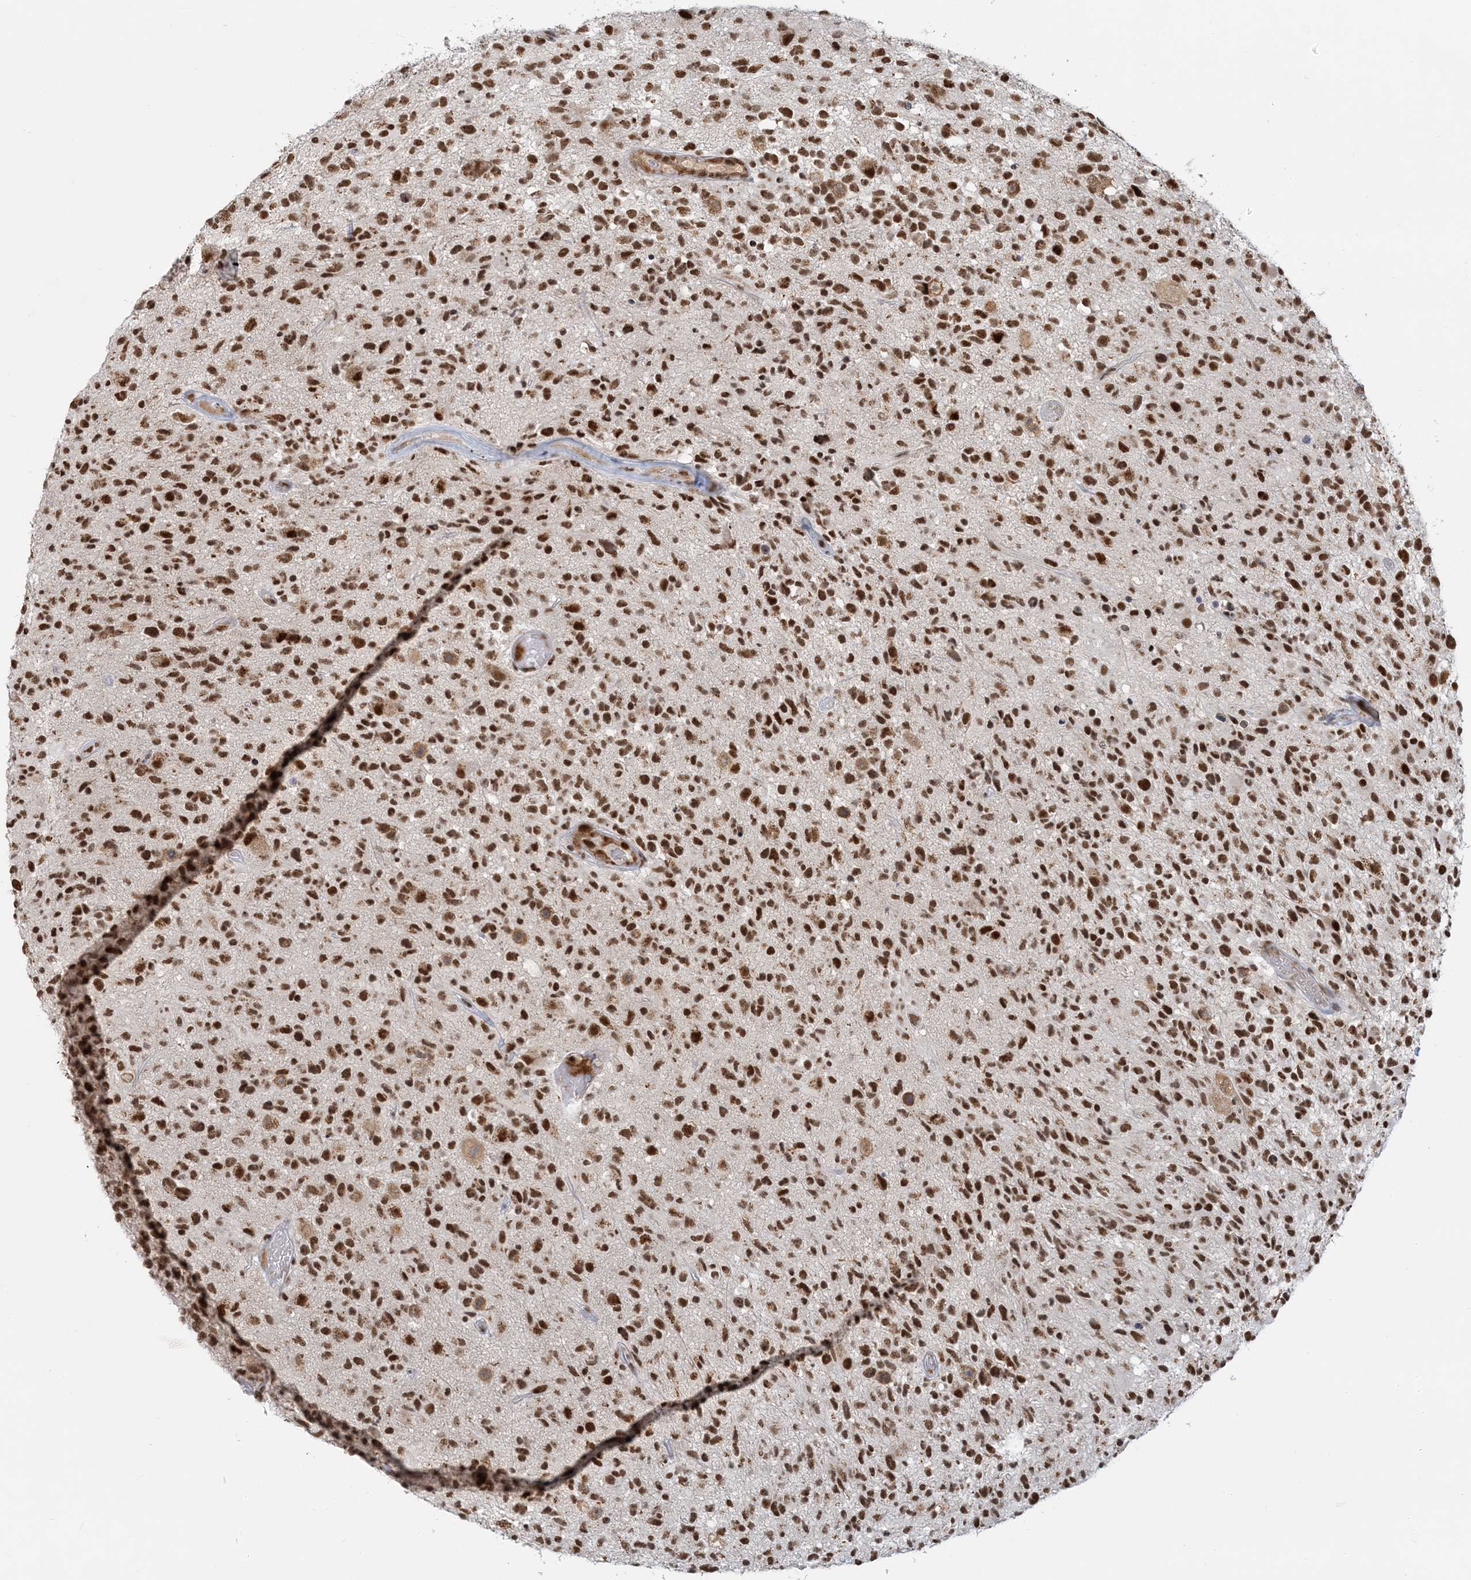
{"staining": {"intensity": "moderate", "quantity": ">75%", "location": "nuclear"}, "tissue": "glioma", "cell_type": "Tumor cells", "image_type": "cancer", "snomed": [{"axis": "morphology", "description": "Glioma, malignant, High grade"}, {"axis": "morphology", "description": "Glioblastoma, NOS"}, {"axis": "topography", "description": "Brain"}], "caption": "The image displays a brown stain indicating the presence of a protein in the nuclear of tumor cells in glioma. (IHC, brightfield microscopy, high magnification).", "gene": "PLRG1", "patient": {"sex": "male", "age": 60}}